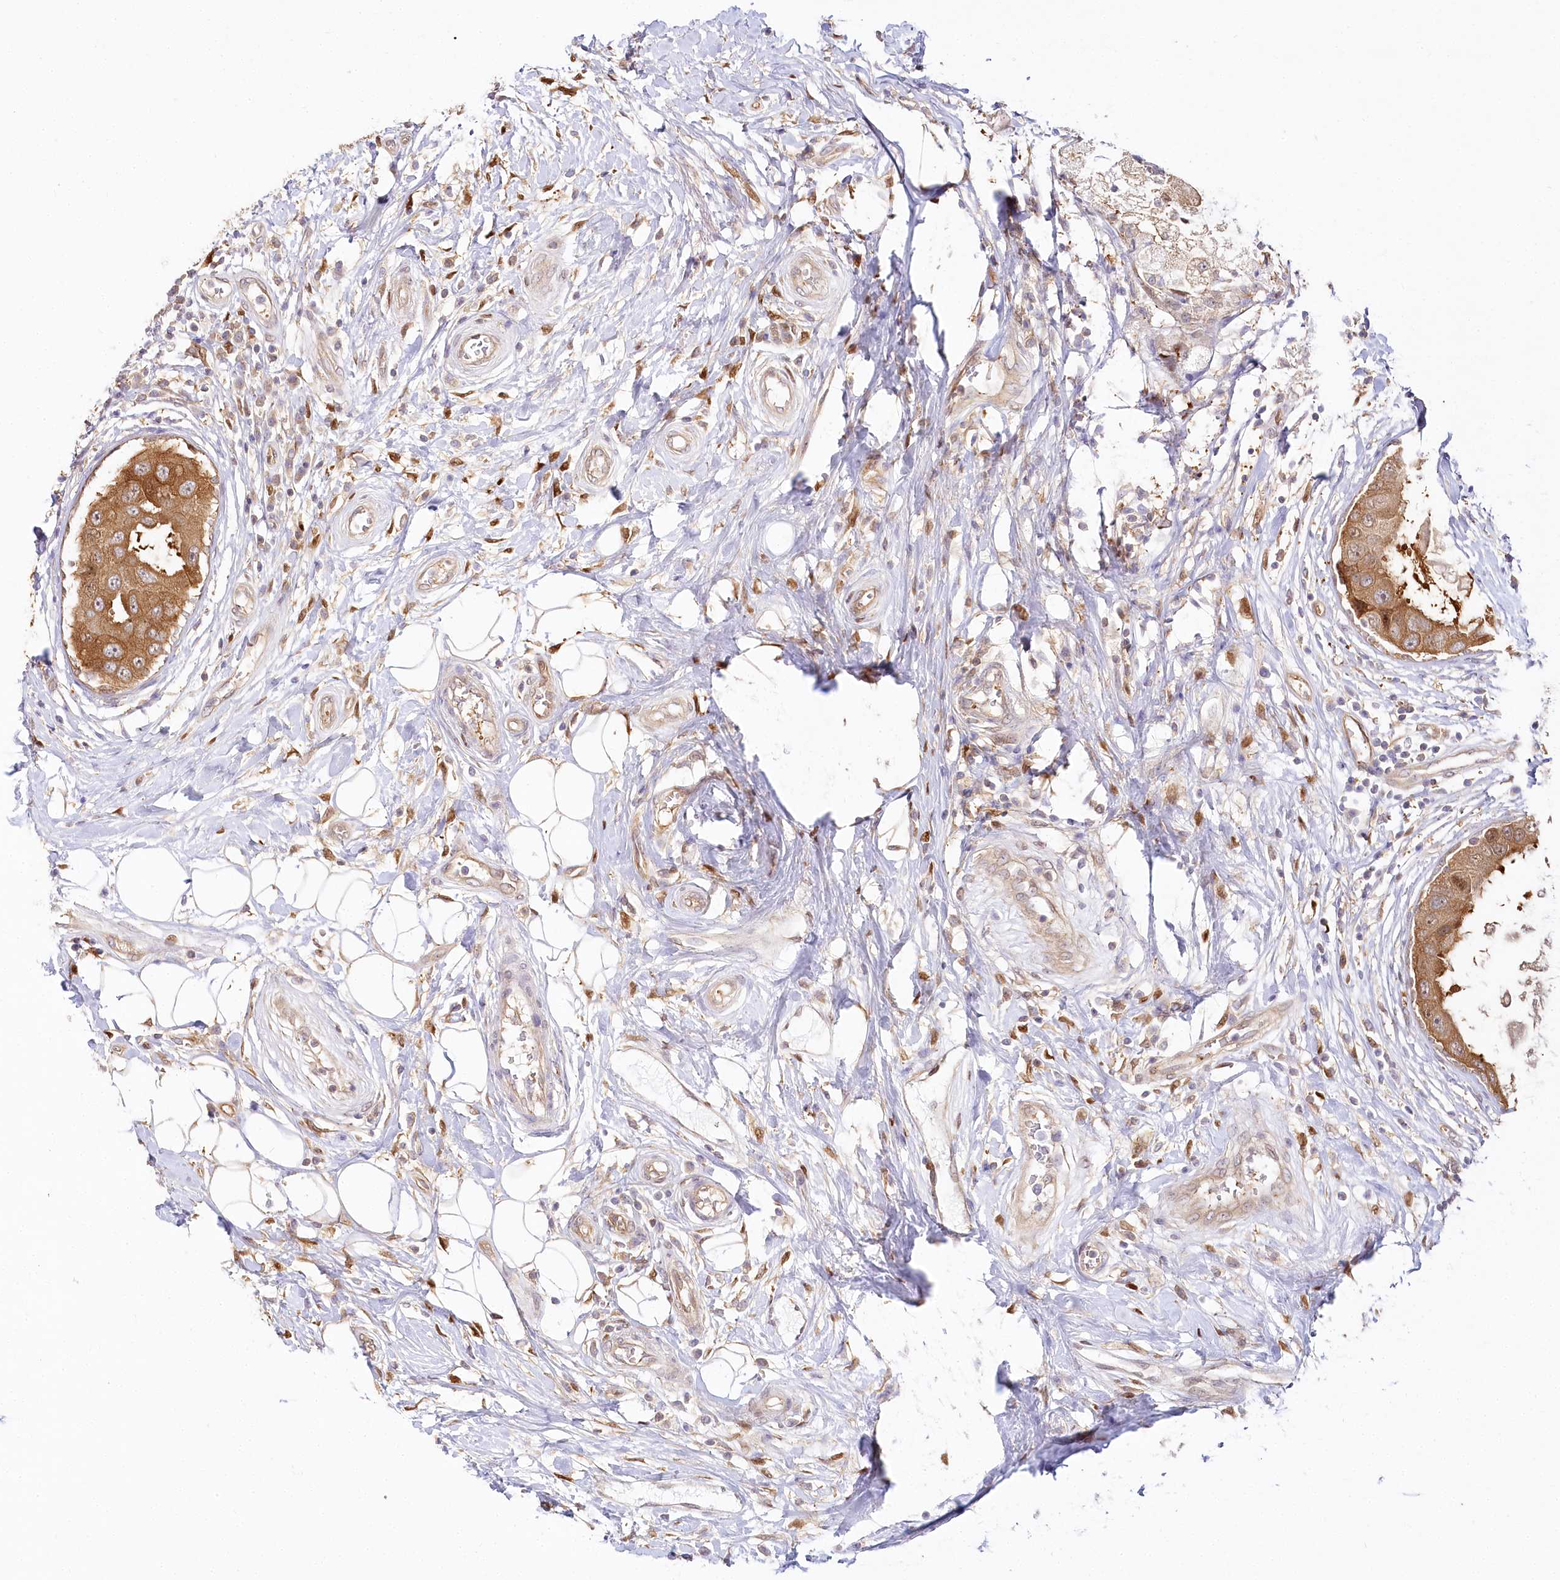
{"staining": {"intensity": "moderate", "quantity": ">75%", "location": "cytoplasmic/membranous"}, "tissue": "breast cancer", "cell_type": "Tumor cells", "image_type": "cancer", "snomed": [{"axis": "morphology", "description": "Duct carcinoma"}, {"axis": "topography", "description": "Breast"}], "caption": "DAB immunohistochemical staining of breast cancer exhibits moderate cytoplasmic/membranous protein expression in approximately >75% of tumor cells.", "gene": "INPP4B", "patient": {"sex": "female", "age": 27}}